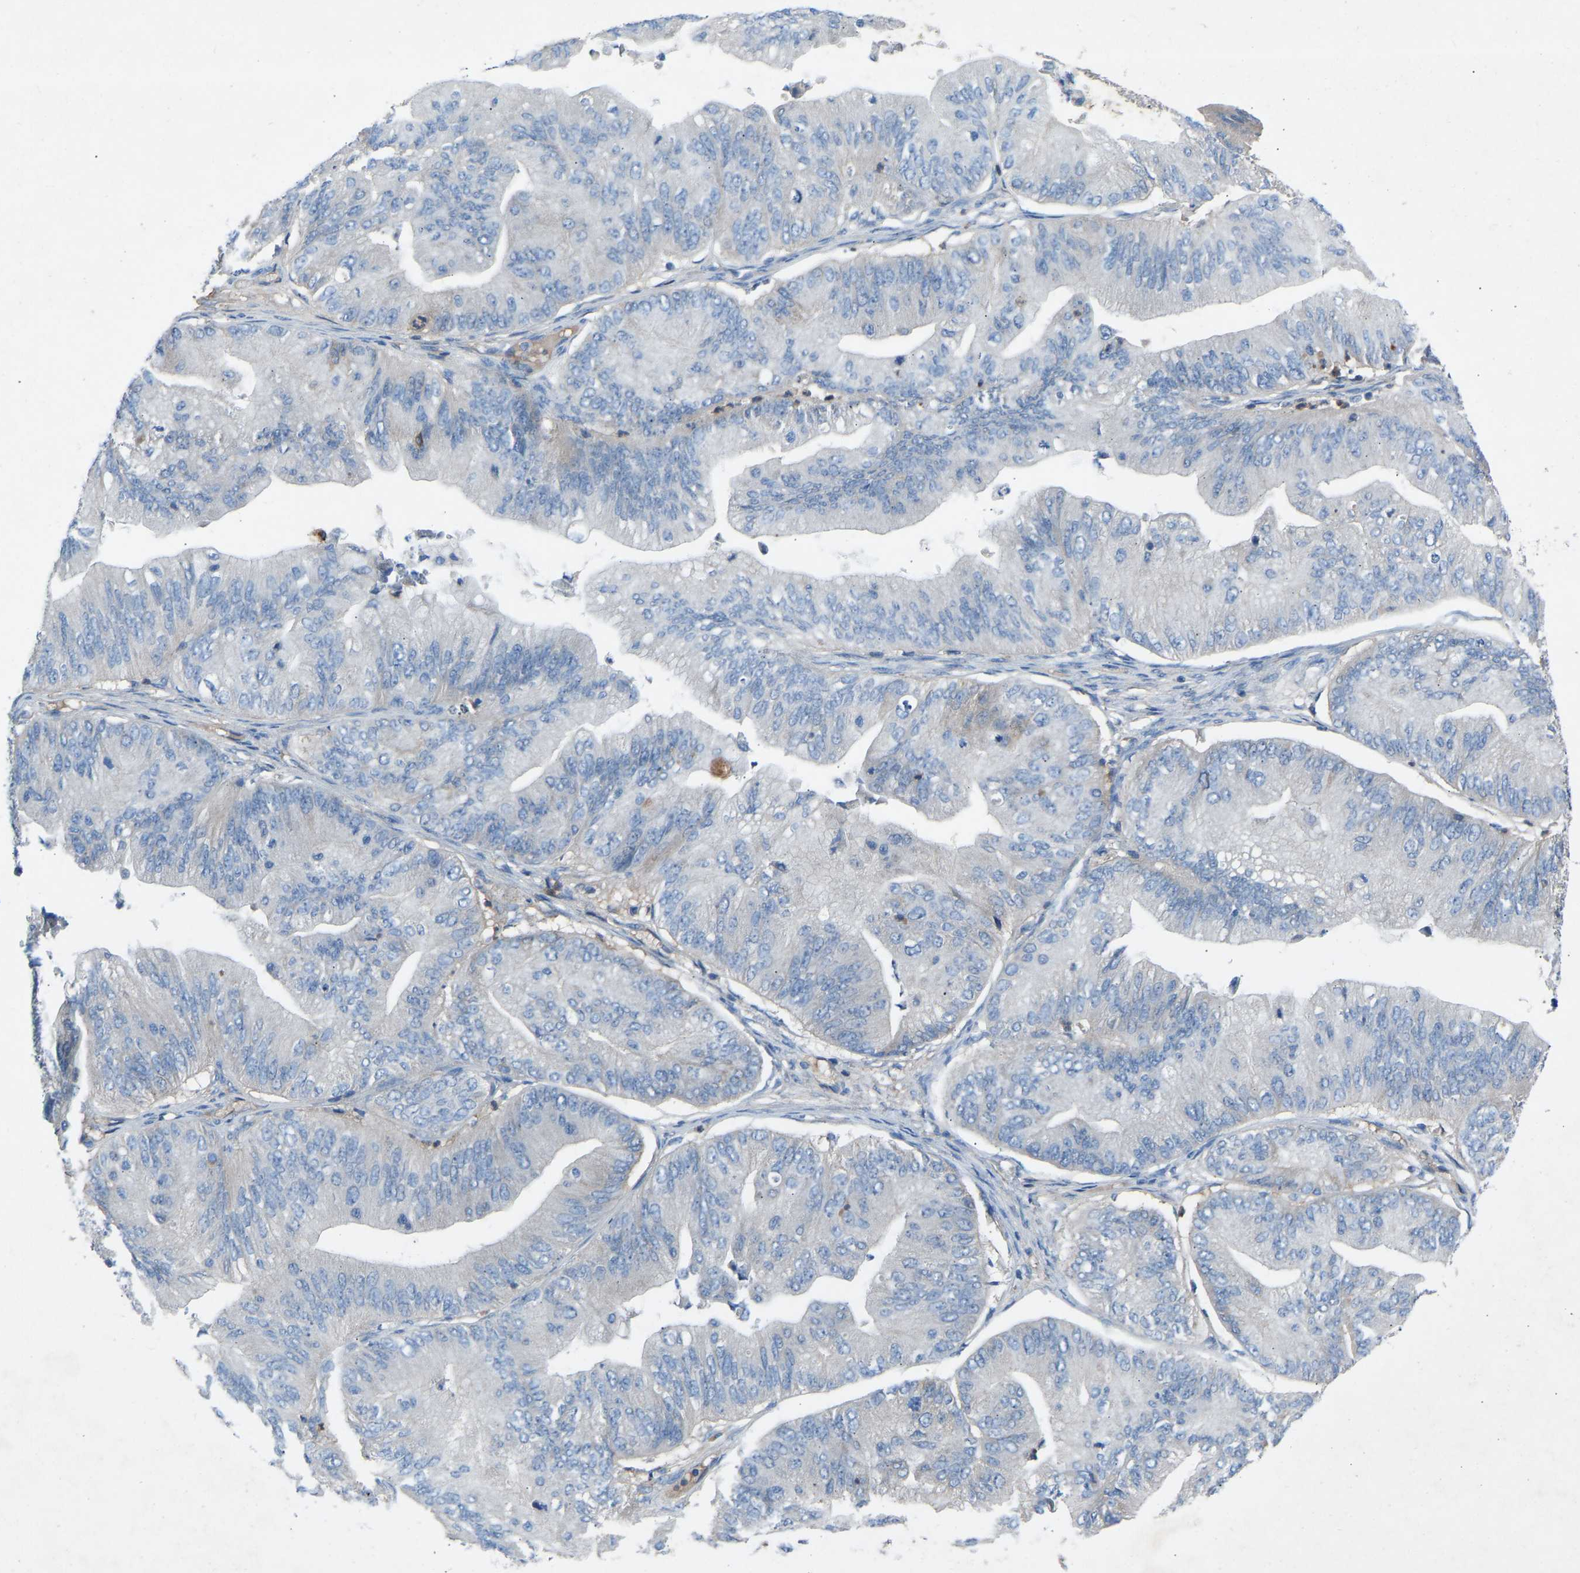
{"staining": {"intensity": "negative", "quantity": "none", "location": "none"}, "tissue": "ovarian cancer", "cell_type": "Tumor cells", "image_type": "cancer", "snomed": [{"axis": "morphology", "description": "Cystadenocarcinoma, mucinous, NOS"}, {"axis": "topography", "description": "Ovary"}], "caption": "This photomicrograph is of ovarian mucinous cystadenocarcinoma stained with IHC to label a protein in brown with the nuclei are counter-stained blue. There is no expression in tumor cells. The staining was performed using DAB to visualize the protein expression in brown, while the nuclei were stained in blue with hematoxylin (Magnification: 20x).", "gene": "GRK6", "patient": {"sex": "female", "age": 61}}